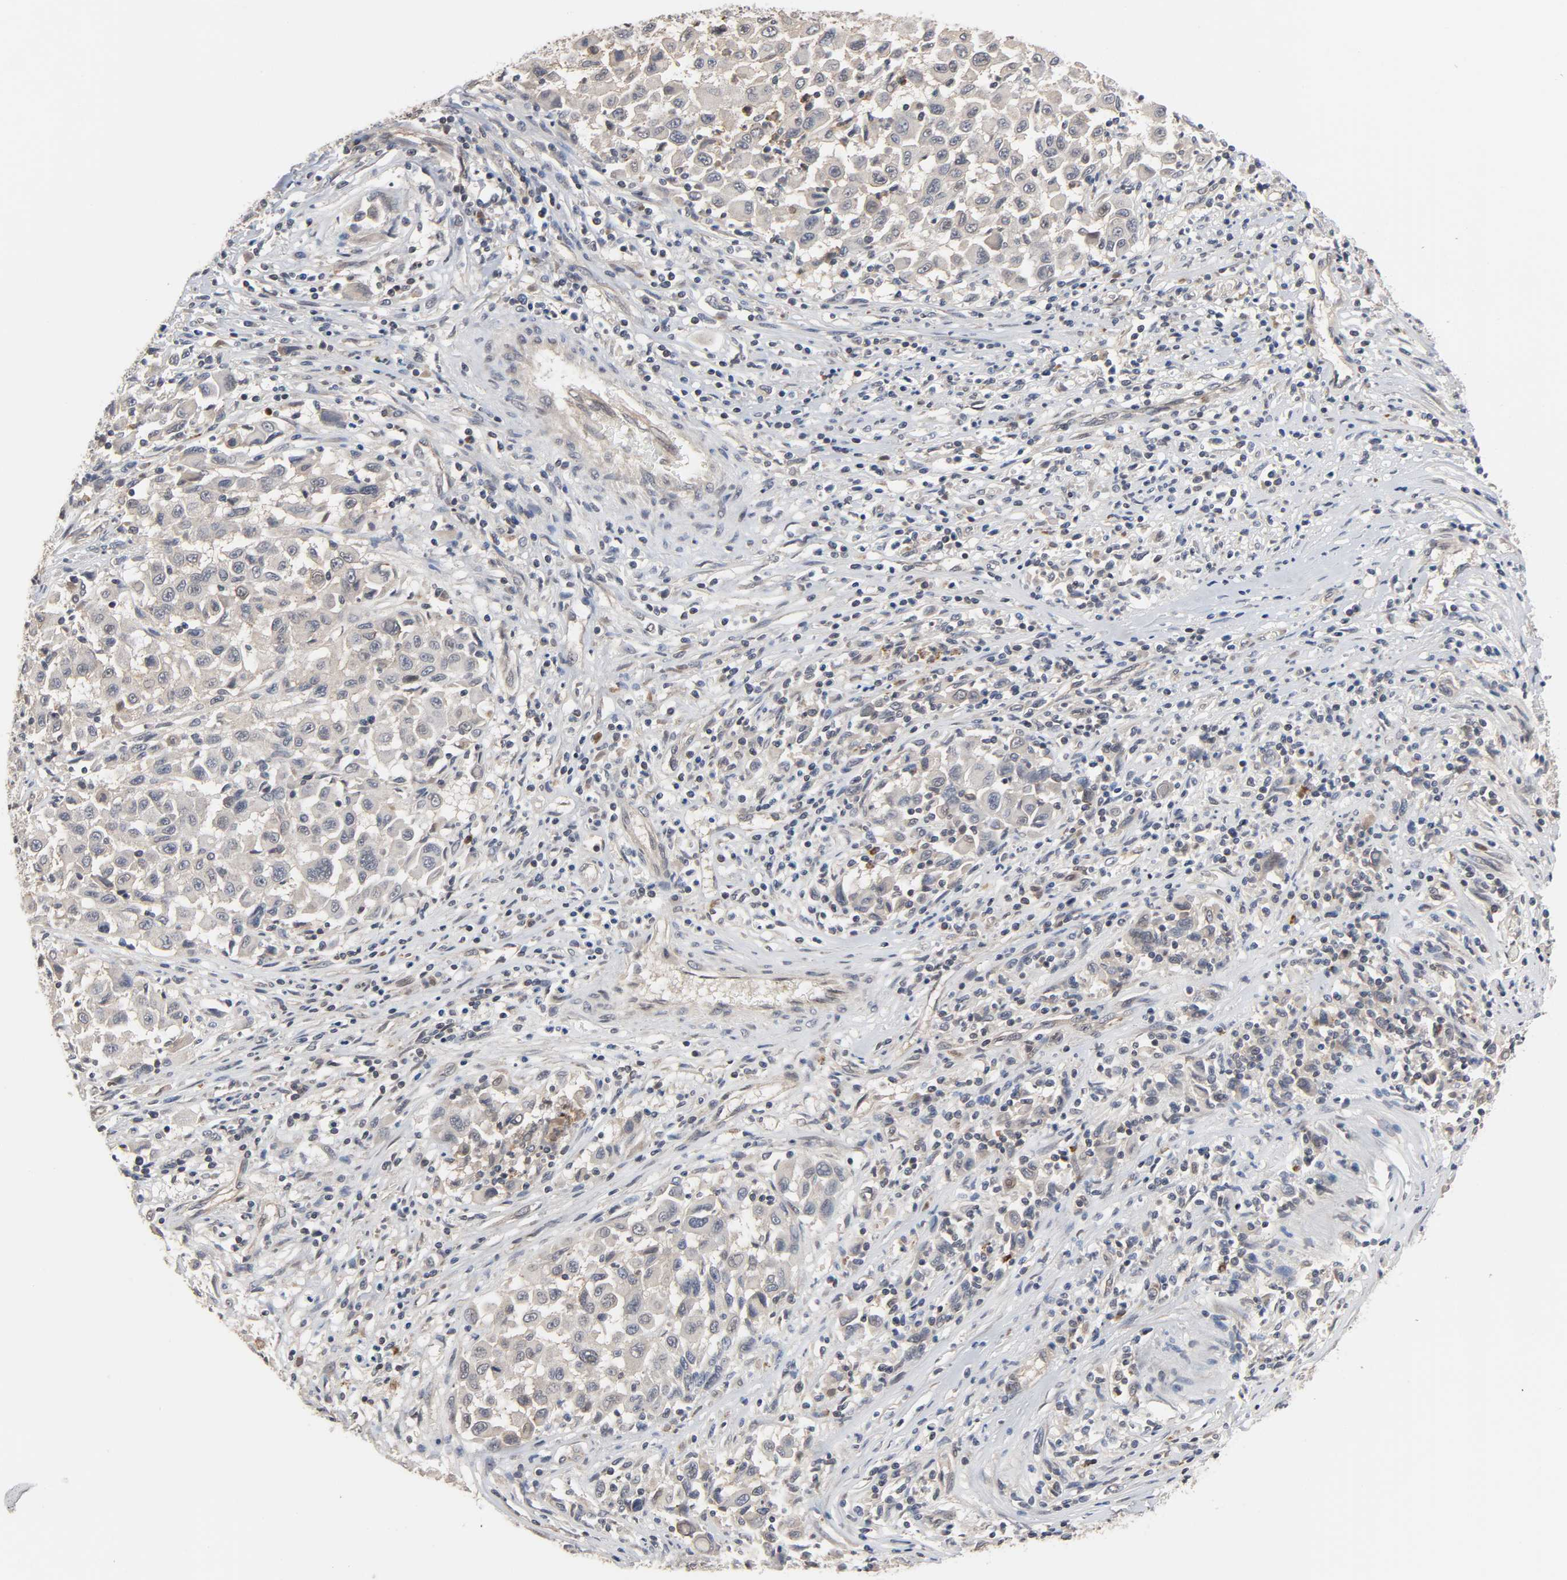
{"staining": {"intensity": "weak", "quantity": "25%-75%", "location": "cytoplasmic/membranous"}, "tissue": "melanoma", "cell_type": "Tumor cells", "image_type": "cancer", "snomed": [{"axis": "morphology", "description": "Malignant melanoma, Metastatic site"}, {"axis": "topography", "description": "Lymph node"}], "caption": "Brown immunohistochemical staining in human melanoma displays weak cytoplasmic/membranous expression in approximately 25%-75% of tumor cells. The protein is stained brown, and the nuclei are stained in blue (DAB IHC with brightfield microscopy, high magnification).", "gene": "CCDC175", "patient": {"sex": "male", "age": 61}}